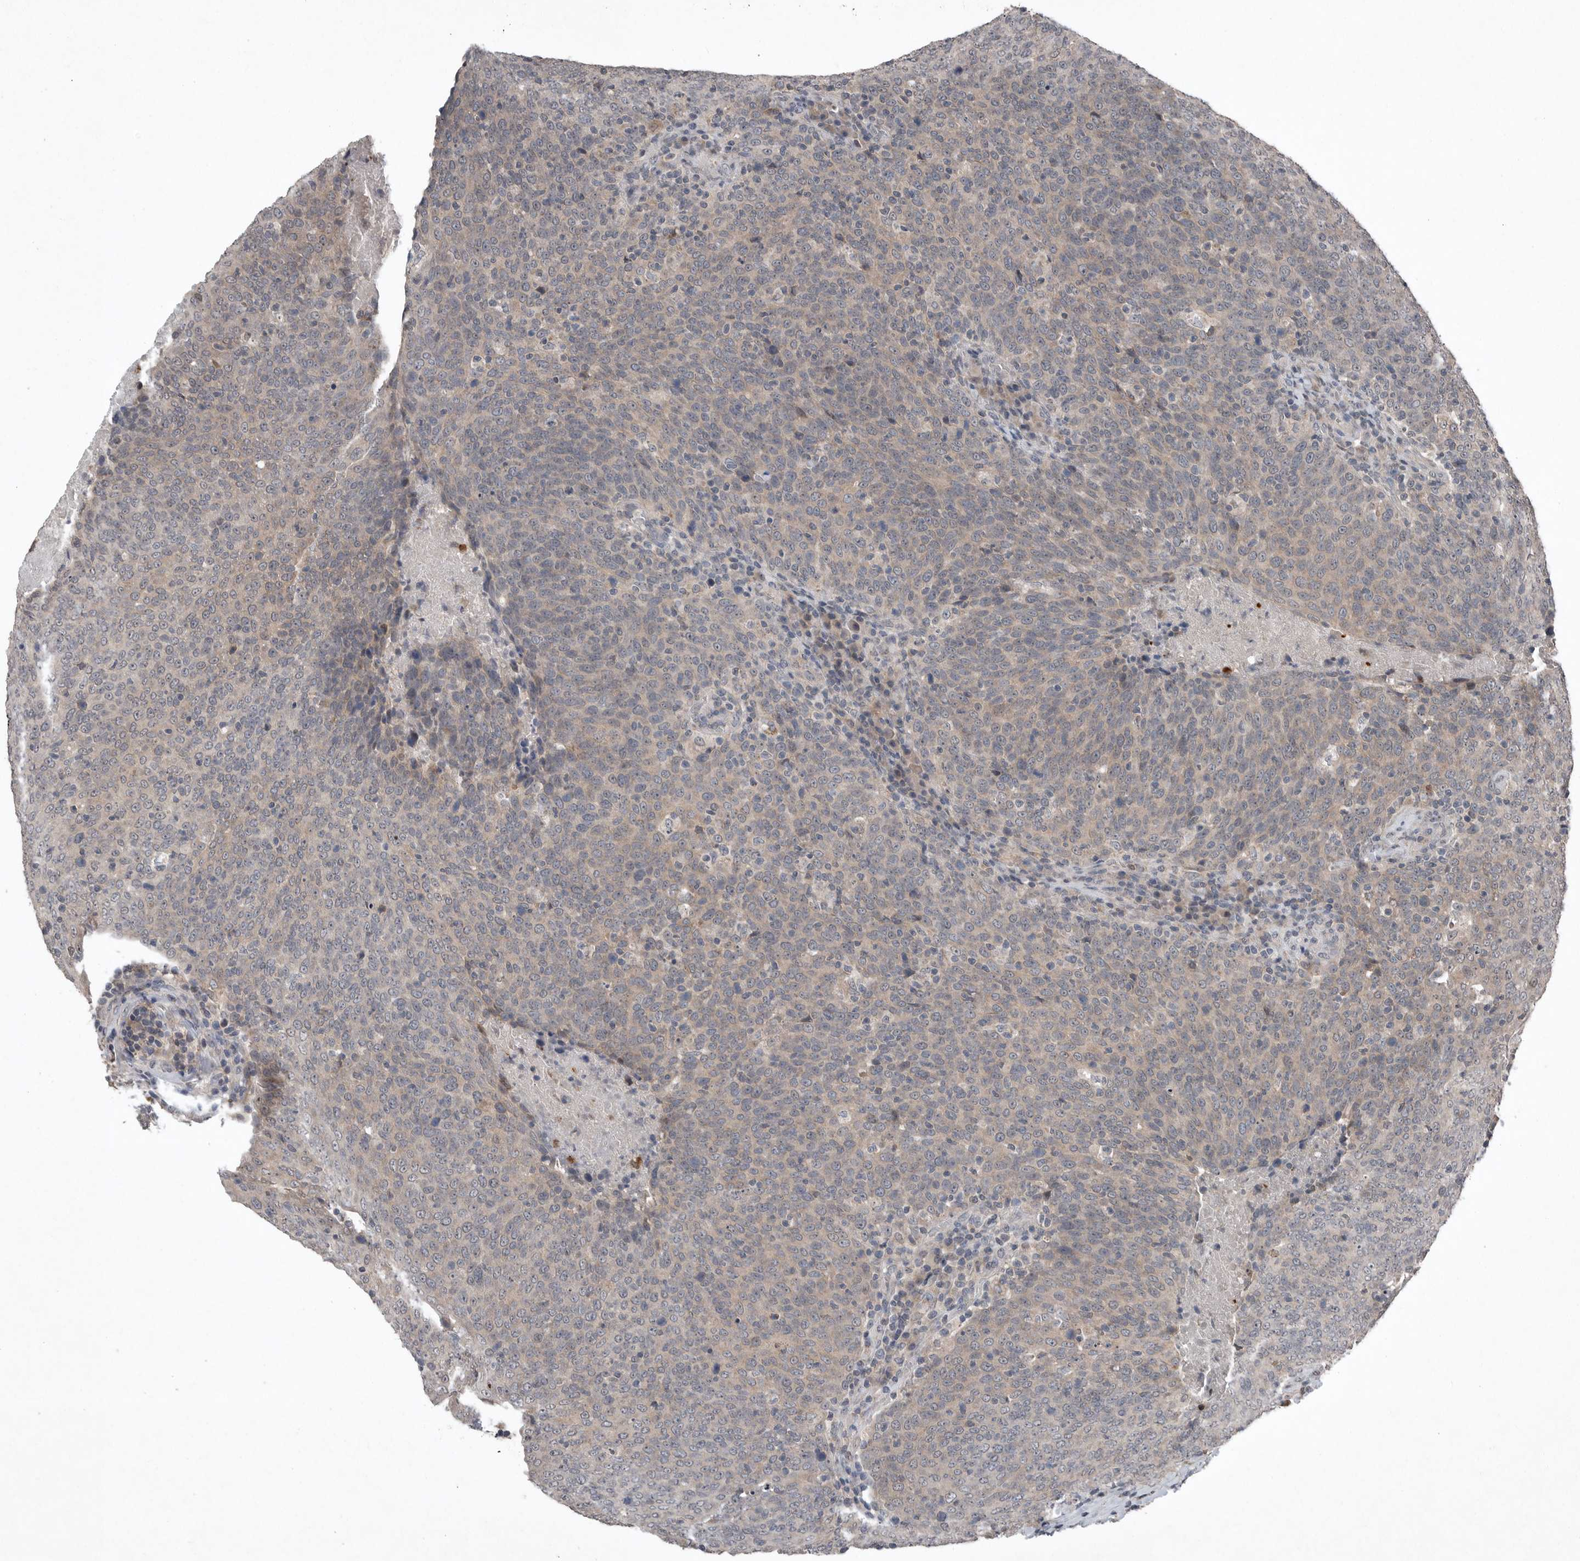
{"staining": {"intensity": "weak", "quantity": "<25%", "location": "cytoplasmic/membranous"}, "tissue": "head and neck cancer", "cell_type": "Tumor cells", "image_type": "cancer", "snomed": [{"axis": "morphology", "description": "Squamous cell carcinoma, NOS"}, {"axis": "morphology", "description": "Squamous cell carcinoma, metastatic, NOS"}, {"axis": "topography", "description": "Lymph node"}, {"axis": "topography", "description": "Head-Neck"}], "caption": "Immunohistochemical staining of head and neck cancer (metastatic squamous cell carcinoma) reveals no significant expression in tumor cells. The staining was performed using DAB to visualize the protein expression in brown, while the nuclei were stained in blue with hematoxylin (Magnification: 20x).", "gene": "SCP2", "patient": {"sex": "male", "age": 62}}